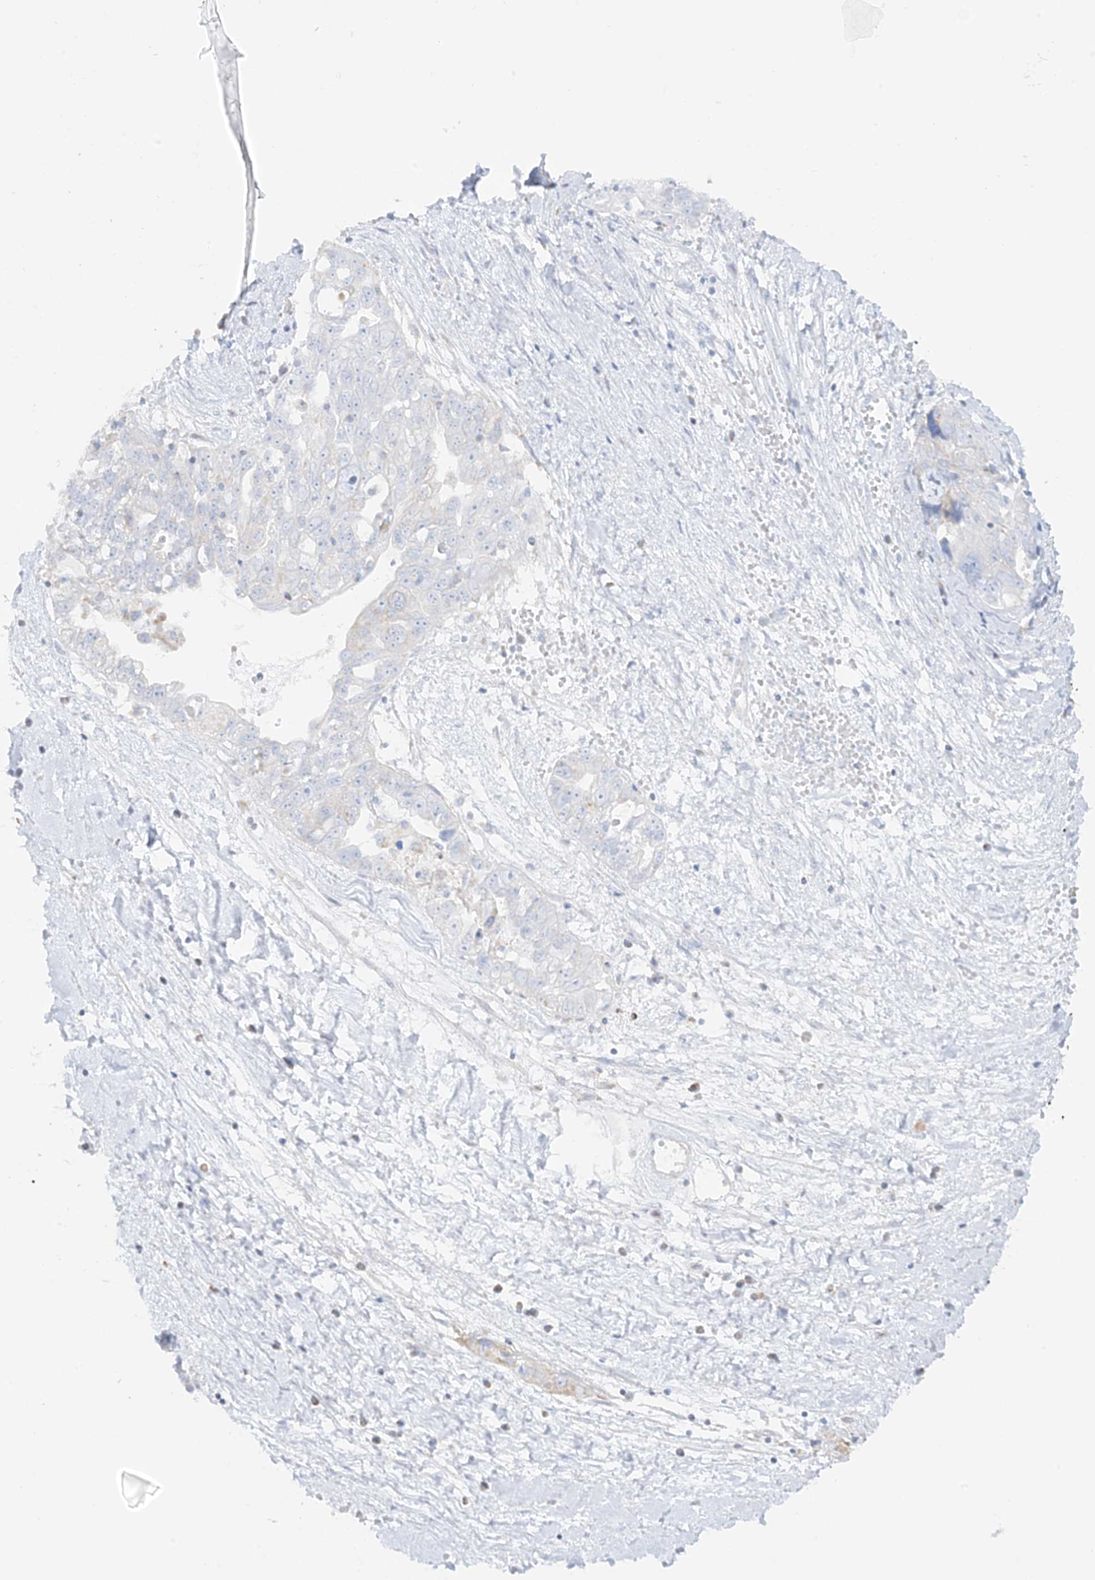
{"staining": {"intensity": "negative", "quantity": "none", "location": "none"}, "tissue": "ovarian cancer", "cell_type": "Tumor cells", "image_type": "cancer", "snomed": [{"axis": "morphology", "description": "Carcinoma, NOS"}, {"axis": "morphology", "description": "Cystadenocarcinoma, serous, NOS"}, {"axis": "topography", "description": "Ovary"}], "caption": "The photomicrograph demonstrates no staining of tumor cells in ovarian cancer (serous cystadenocarcinoma). The staining was performed using DAB (3,3'-diaminobenzidine) to visualize the protein expression in brown, while the nuclei were stained in blue with hematoxylin (Magnification: 20x).", "gene": "SLC26A3", "patient": {"sex": "female", "age": 69}}